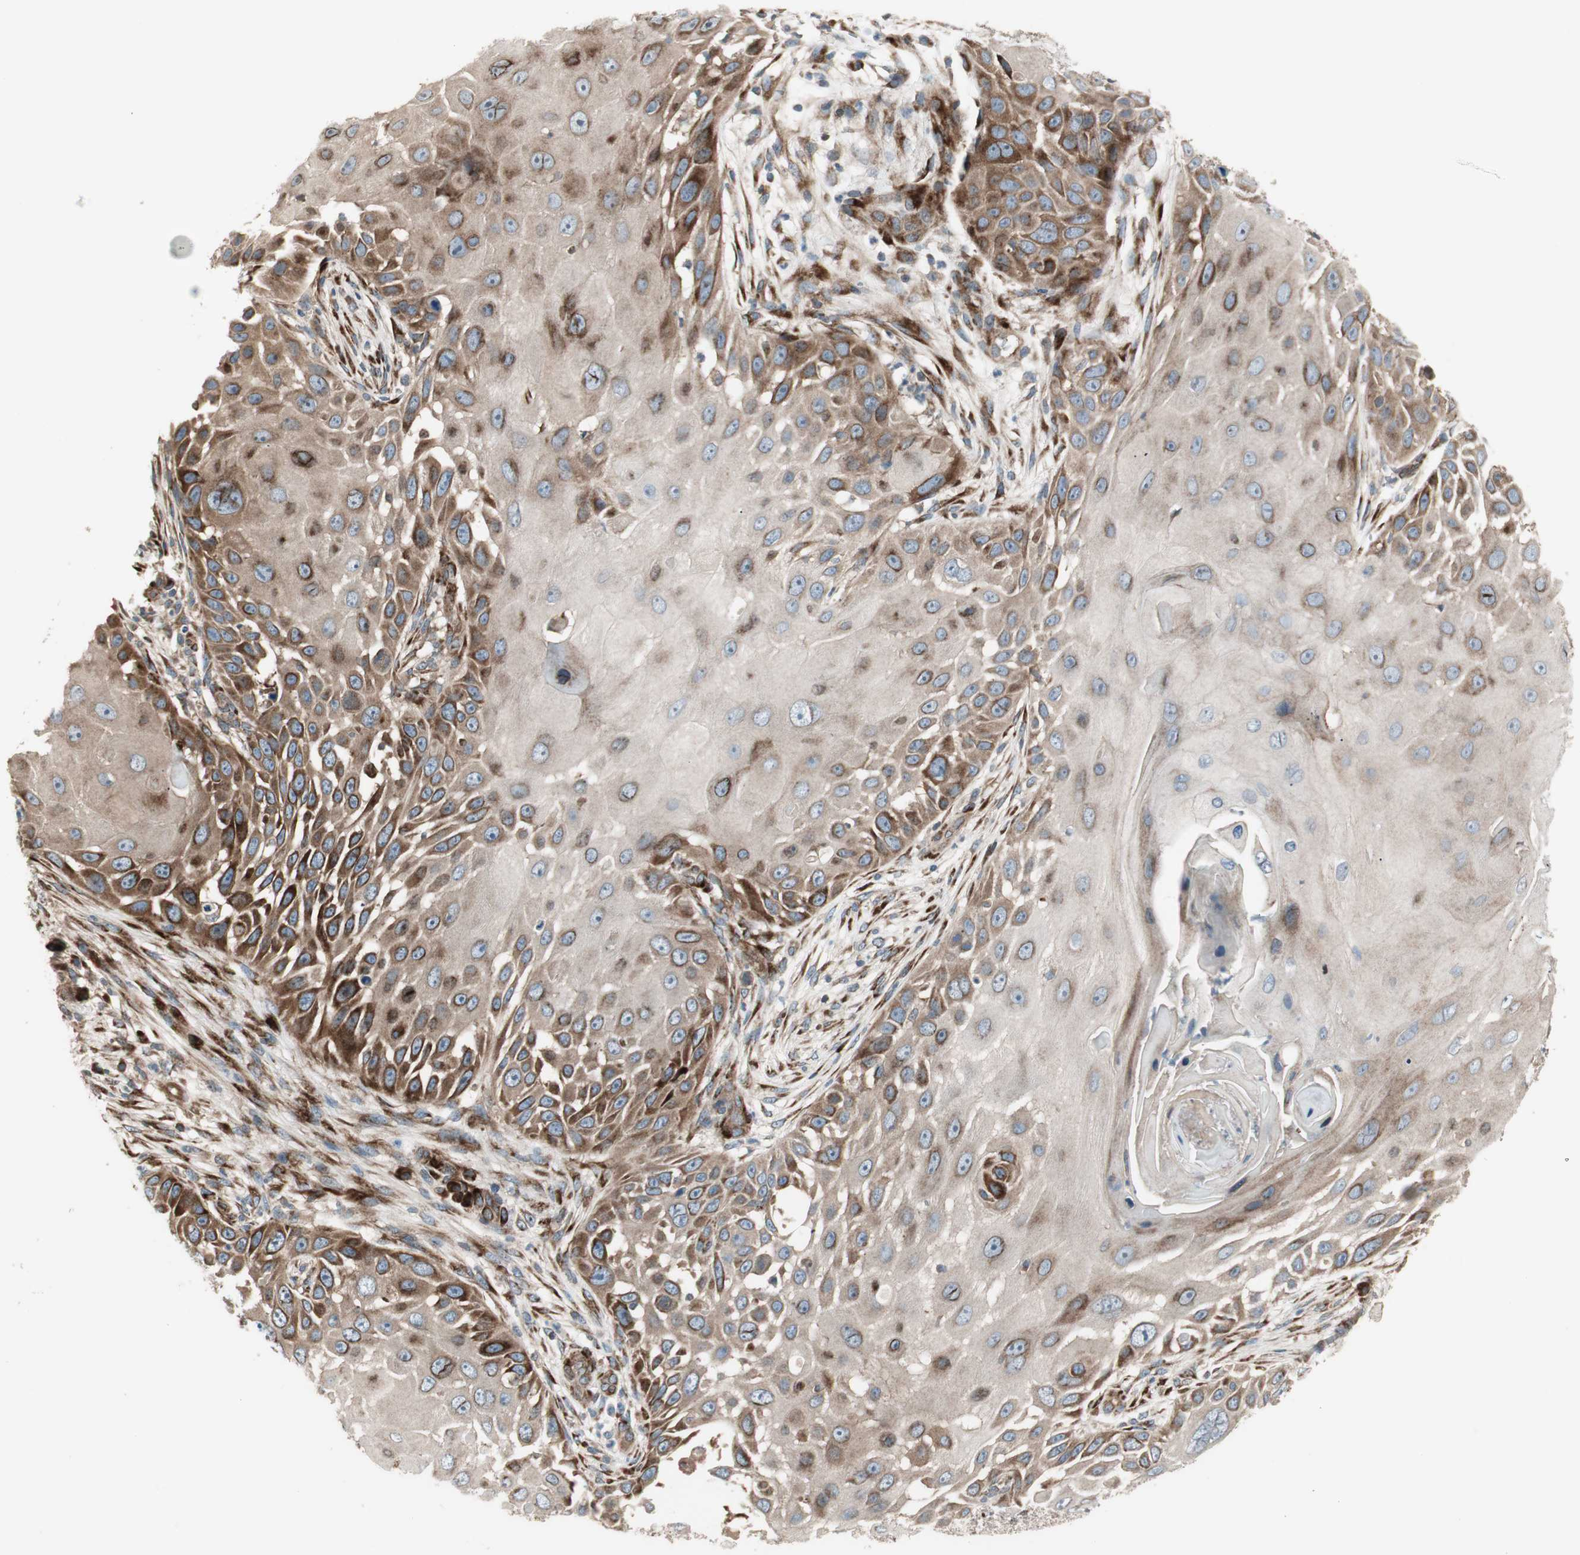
{"staining": {"intensity": "strong", "quantity": "25%-75%", "location": "cytoplasmic/membranous"}, "tissue": "skin cancer", "cell_type": "Tumor cells", "image_type": "cancer", "snomed": [{"axis": "morphology", "description": "Squamous cell carcinoma, NOS"}, {"axis": "topography", "description": "Skin"}], "caption": "Strong cytoplasmic/membranous positivity for a protein is seen in about 25%-75% of tumor cells of squamous cell carcinoma (skin) using immunohistochemistry (IHC).", "gene": "PPP2R5E", "patient": {"sex": "female", "age": 44}}